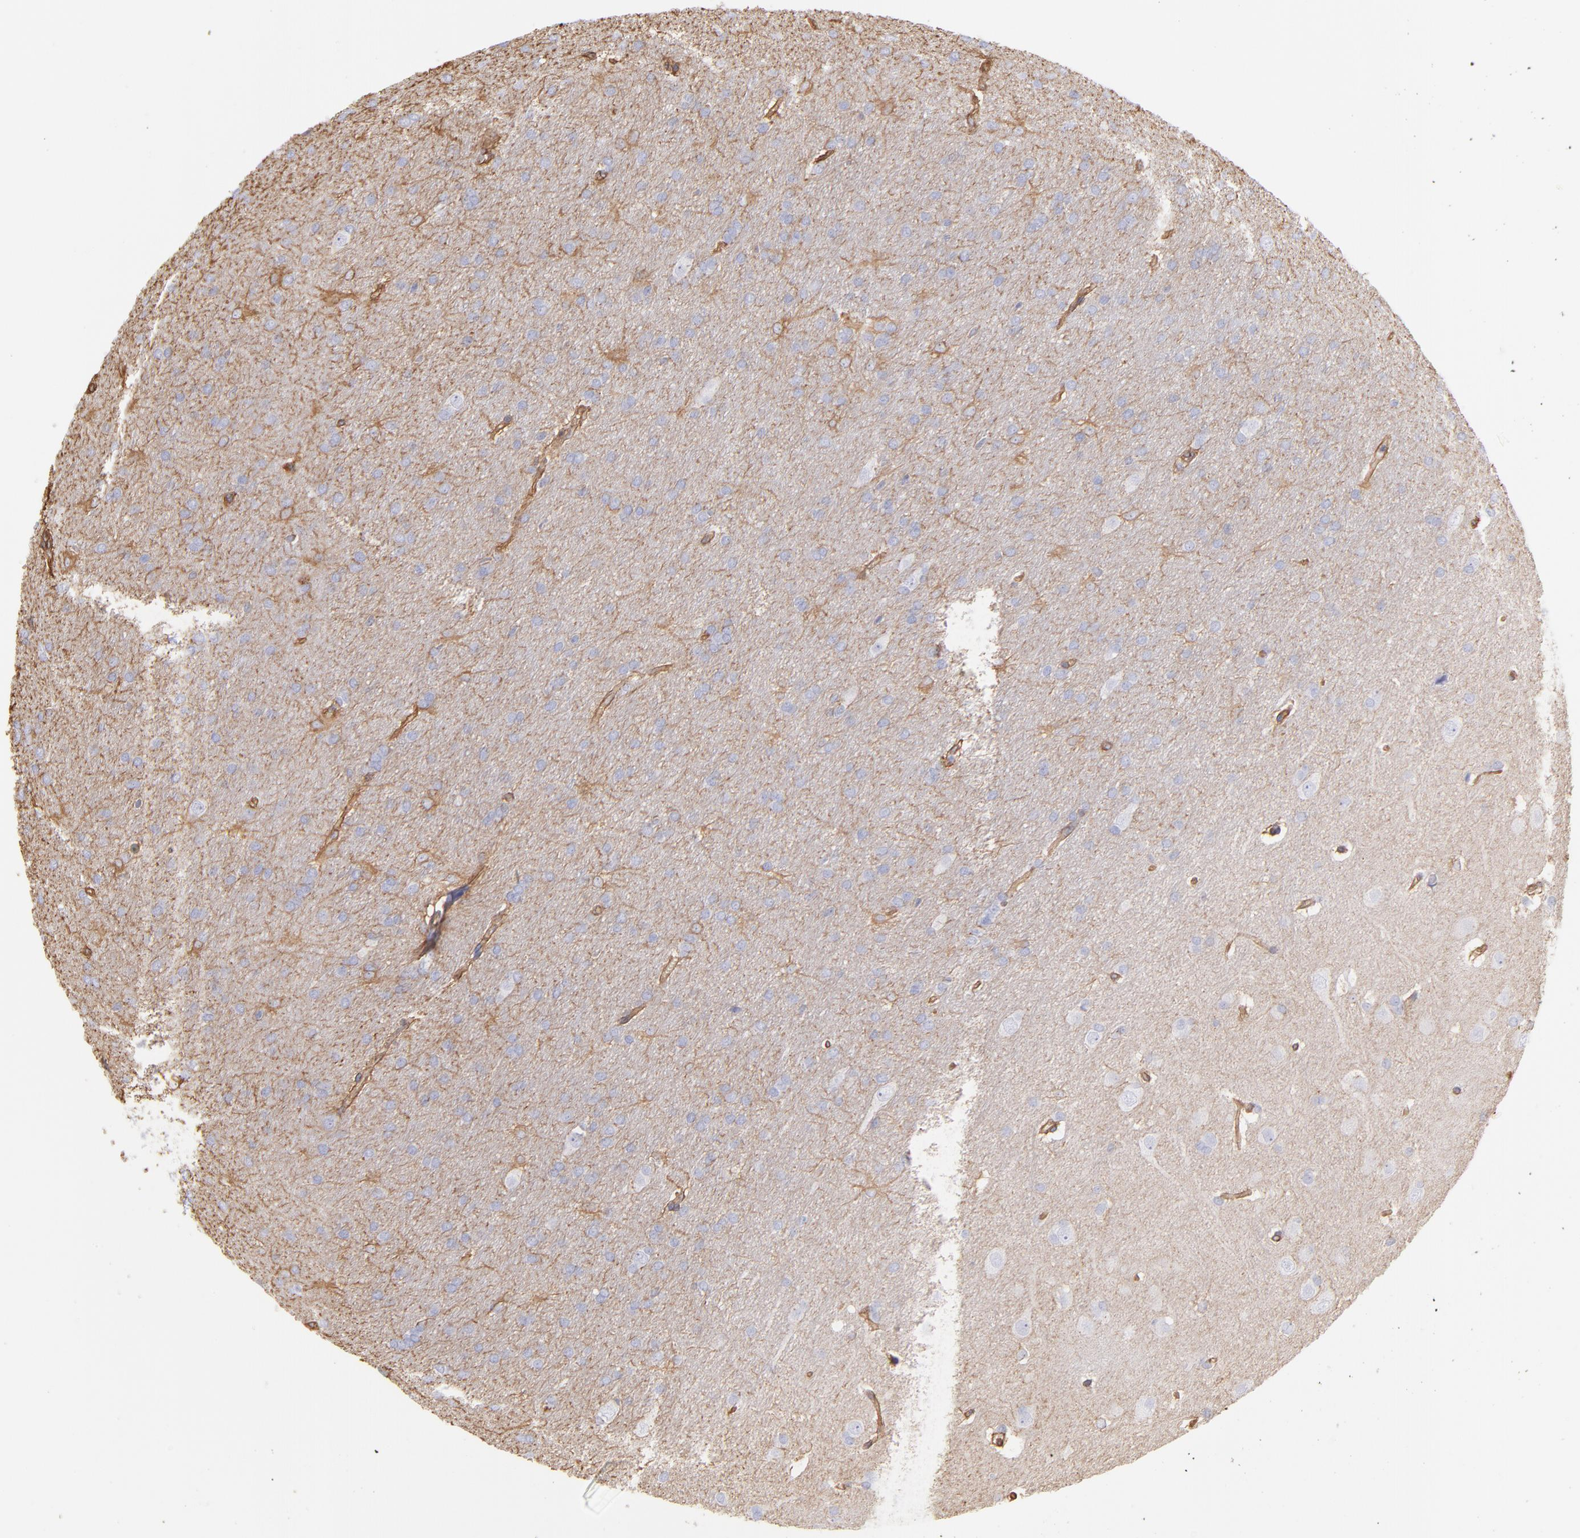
{"staining": {"intensity": "weak", "quantity": "25%-75%", "location": "cytoplasmic/membranous"}, "tissue": "glioma", "cell_type": "Tumor cells", "image_type": "cancer", "snomed": [{"axis": "morphology", "description": "Glioma, malignant, Low grade"}, {"axis": "topography", "description": "Brain"}], "caption": "Protein staining of malignant glioma (low-grade) tissue reveals weak cytoplasmic/membranous staining in approximately 25%-75% of tumor cells. (Stains: DAB in brown, nuclei in blue, Microscopy: brightfield microscopy at high magnification).", "gene": "PLEC", "patient": {"sex": "female", "age": 32}}